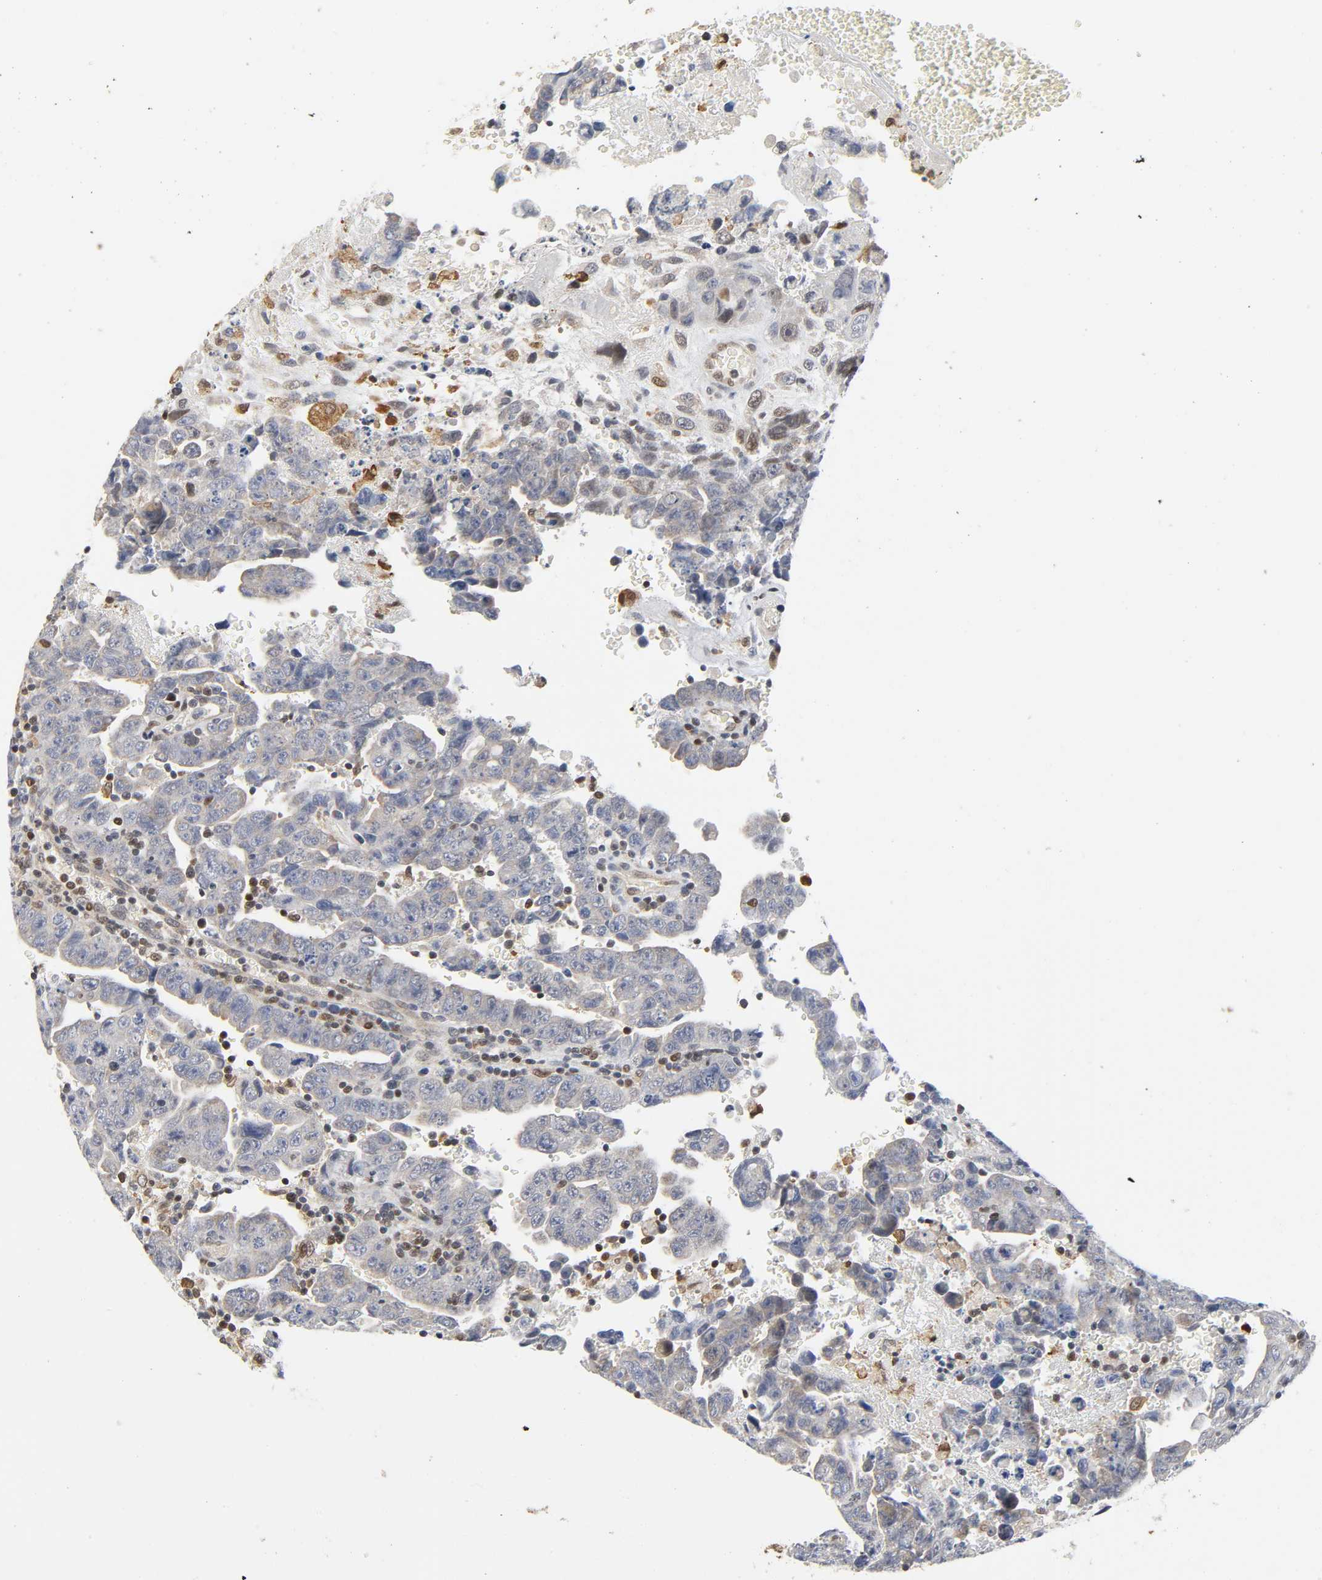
{"staining": {"intensity": "negative", "quantity": "none", "location": "none"}, "tissue": "testis cancer", "cell_type": "Tumor cells", "image_type": "cancer", "snomed": [{"axis": "morphology", "description": "Carcinoma, Embryonal, NOS"}, {"axis": "topography", "description": "Testis"}], "caption": "This is an immunohistochemistry histopathology image of testis cancer (embryonal carcinoma). There is no expression in tumor cells.", "gene": "KAT2B", "patient": {"sex": "male", "age": 28}}